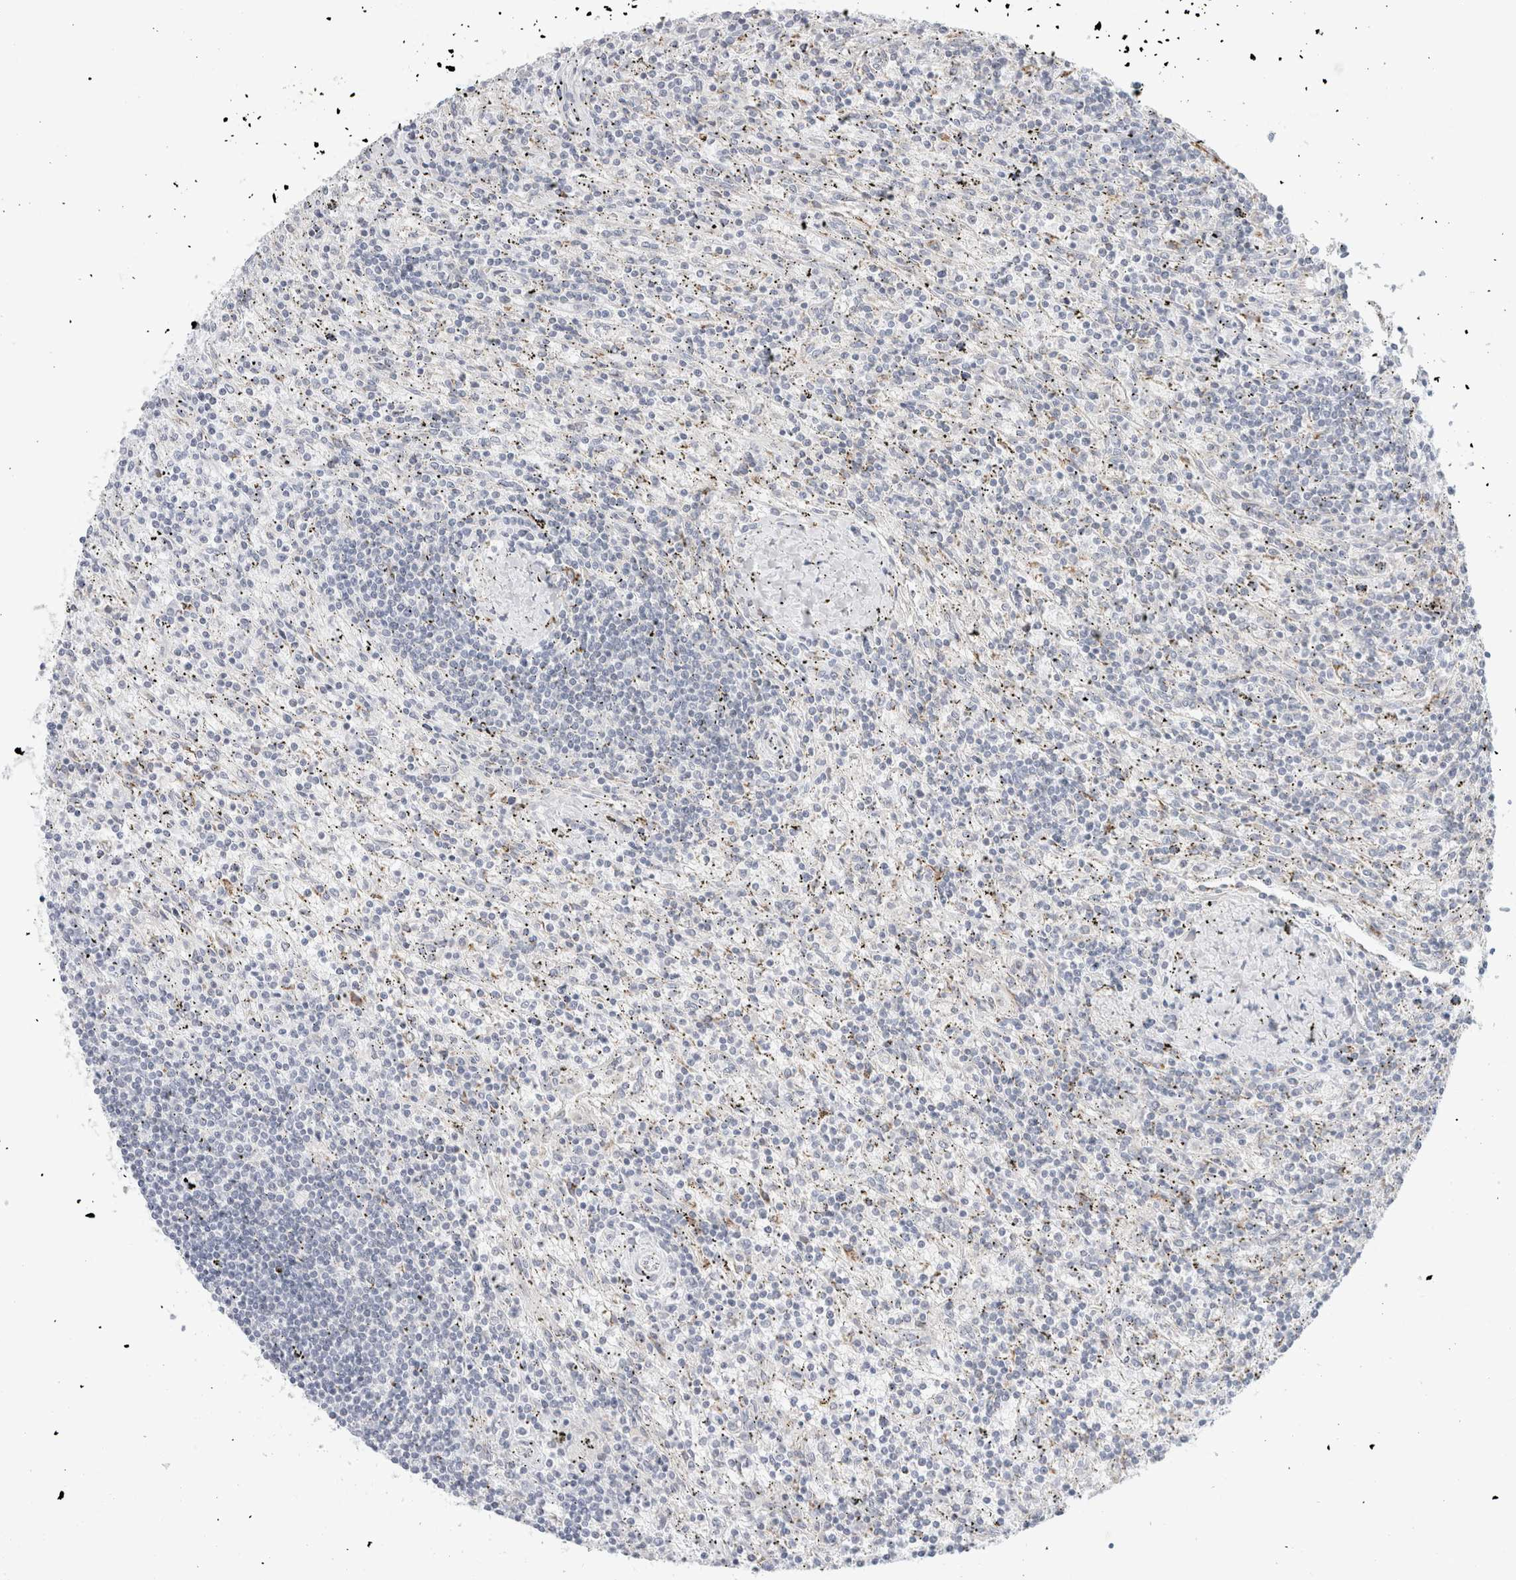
{"staining": {"intensity": "negative", "quantity": "none", "location": "none"}, "tissue": "lymphoma", "cell_type": "Tumor cells", "image_type": "cancer", "snomed": [{"axis": "morphology", "description": "Malignant lymphoma, non-Hodgkin's type, Low grade"}, {"axis": "topography", "description": "Spleen"}], "caption": "Immunohistochemistry (IHC) micrograph of malignant lymphoma, non-Hodgkin's type (low-grade) stained for a protein (brown), which shows no expression in tumor cells.", "gene": "FAHD1", "patient": {"sex": "male", "age": 76}}